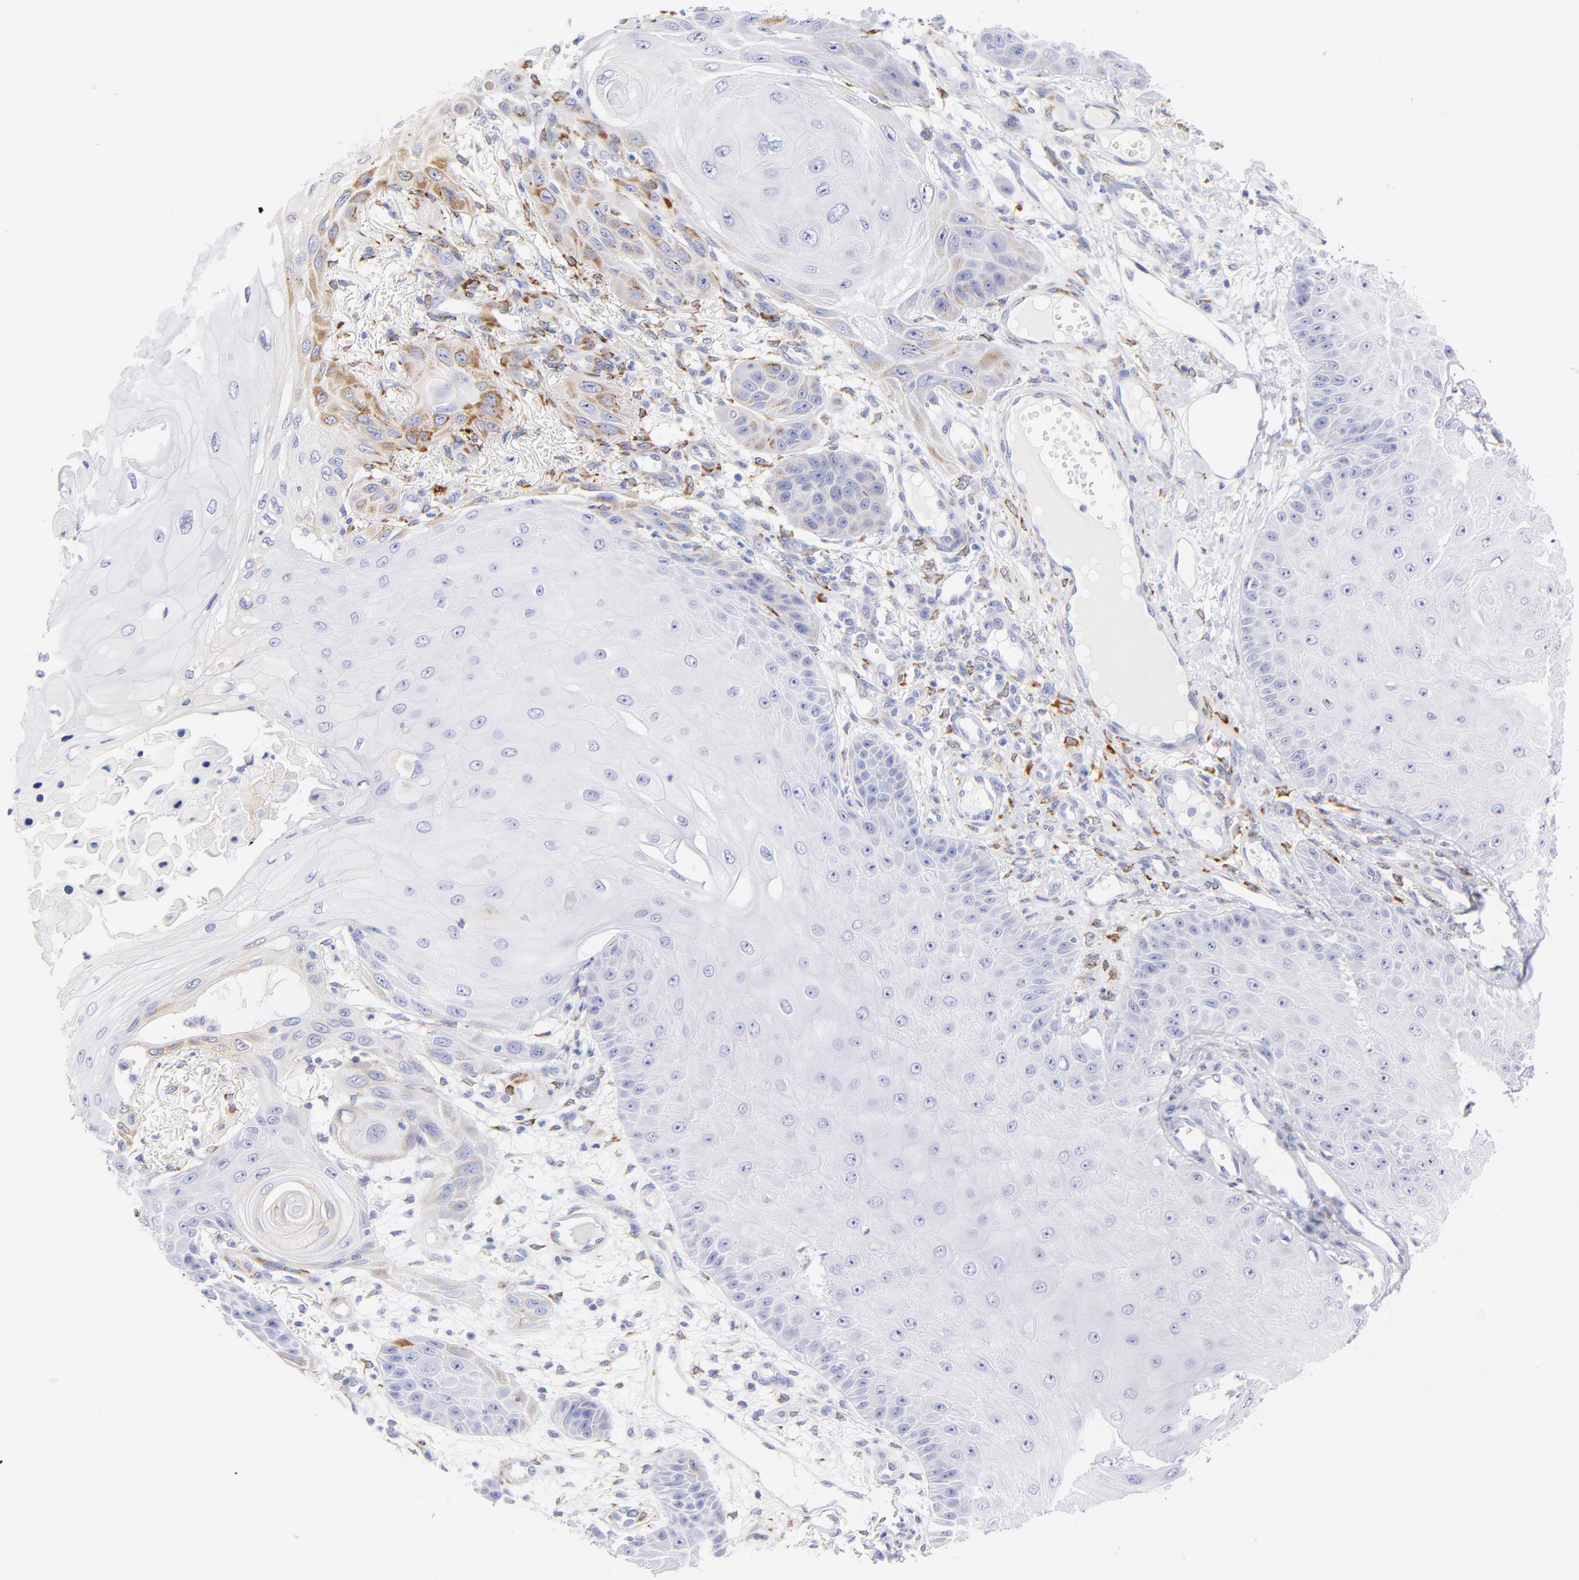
{"staining": {"intensity": "moderate", "quantity": "<25%", "location": "cytoplasmic/membranous"}, "tissue": "skin cancer", "cell_type": "Tumor cells", "image_type": "cancer", "snomed": [{"axis": "morphology", "description": "Squamous cell carcinoma, NOS"}, {"axis": "topography", "description": "Skin"}], "caption": "The histopathology image displays staining of skin cancer, revealing moderate cytoplasmic/membranous protein expression (brown color) within tumor cells.", "gene": "C1QTNF6", "patient": {"sex": "female", "age": 40}}